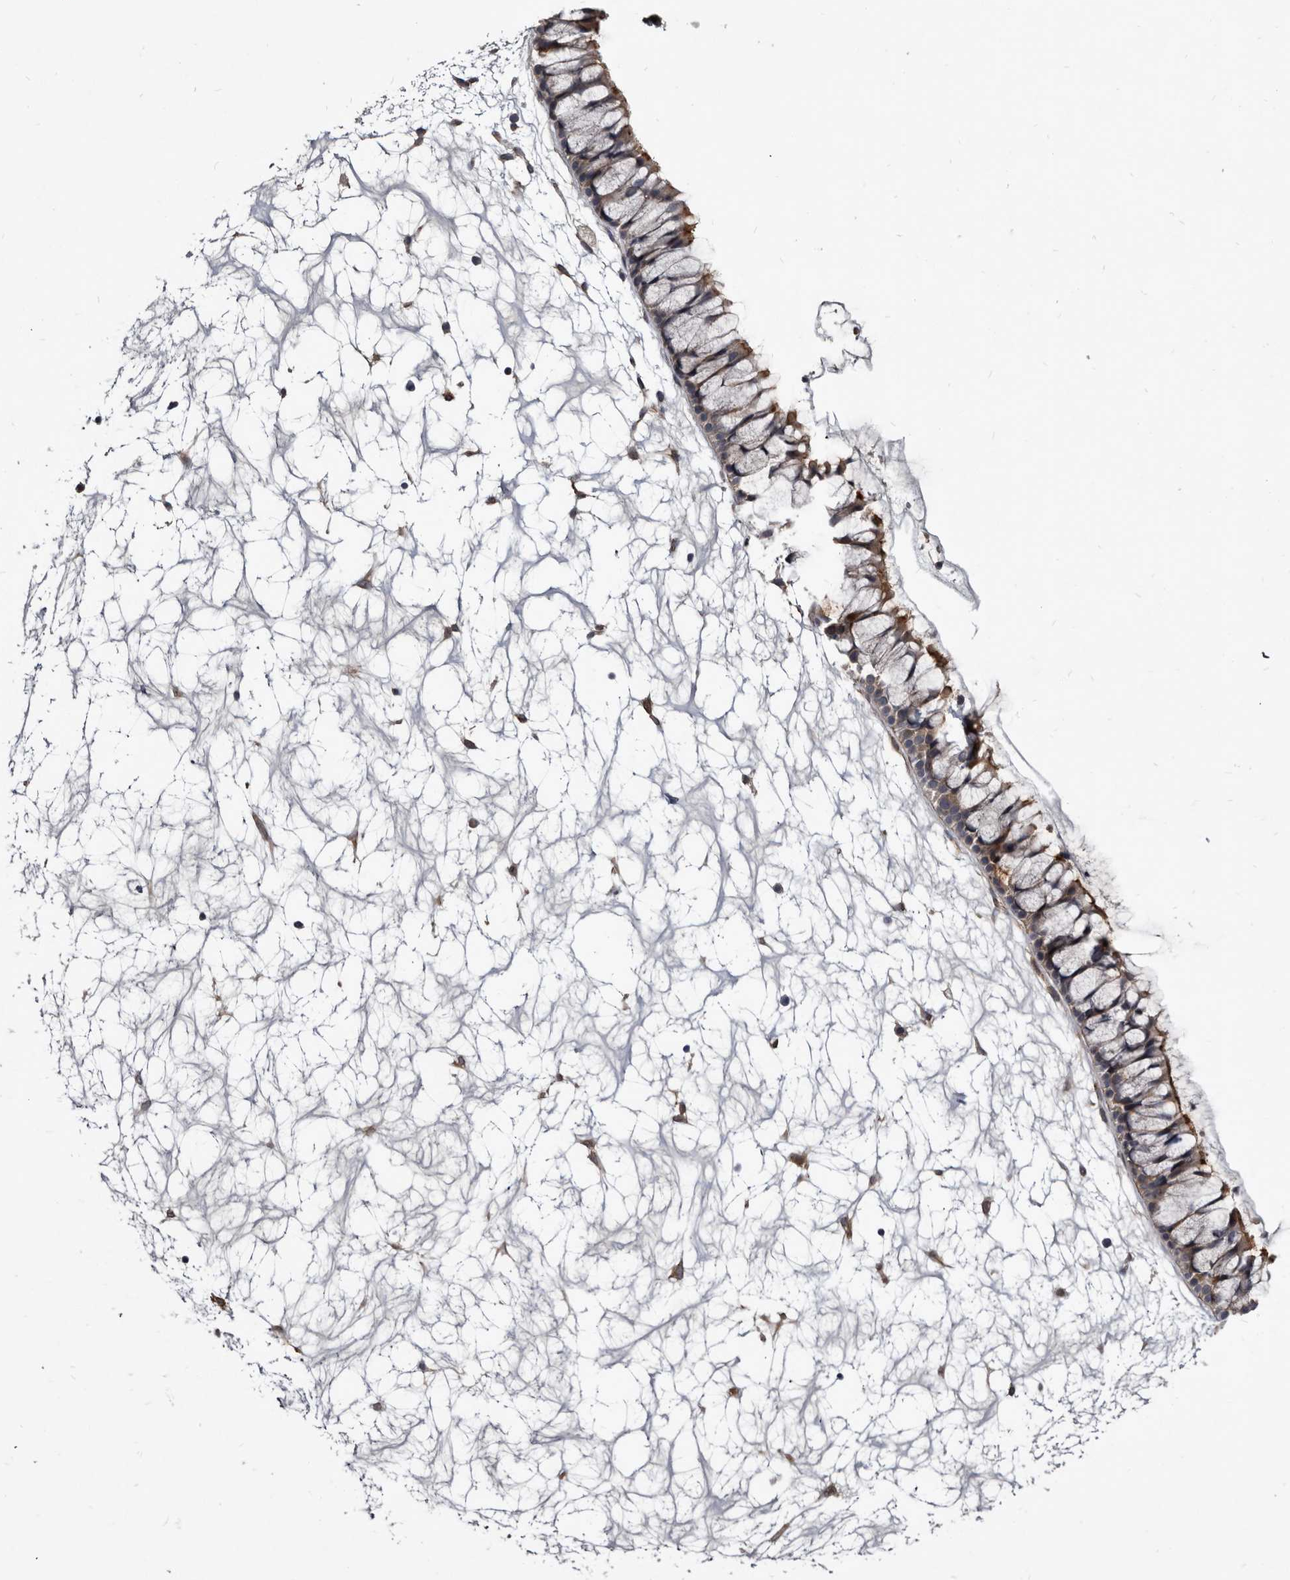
{"staining": {"intensity": "moderate", "quantity": "25%-75%", "location": "cytoplasmic/membranous"}, "tissue": "nasopharynx", "cell_type": "Respiratory epithelial cells", "image_type": "normal", "snomed": [{"axis": "morphology", "description": "Normal tissue, NOS"}, {"axis": "topography", "description": "Nasopharynx"}], "caption": "Respiratory epithelial cells show medium levels of moderate cytoplasmic/membranous staining in about 25%-75% of cells in unremarkable human nasopharynx.", "gene": "PROM1", "patient": {"sex": "male", "age": 64}}